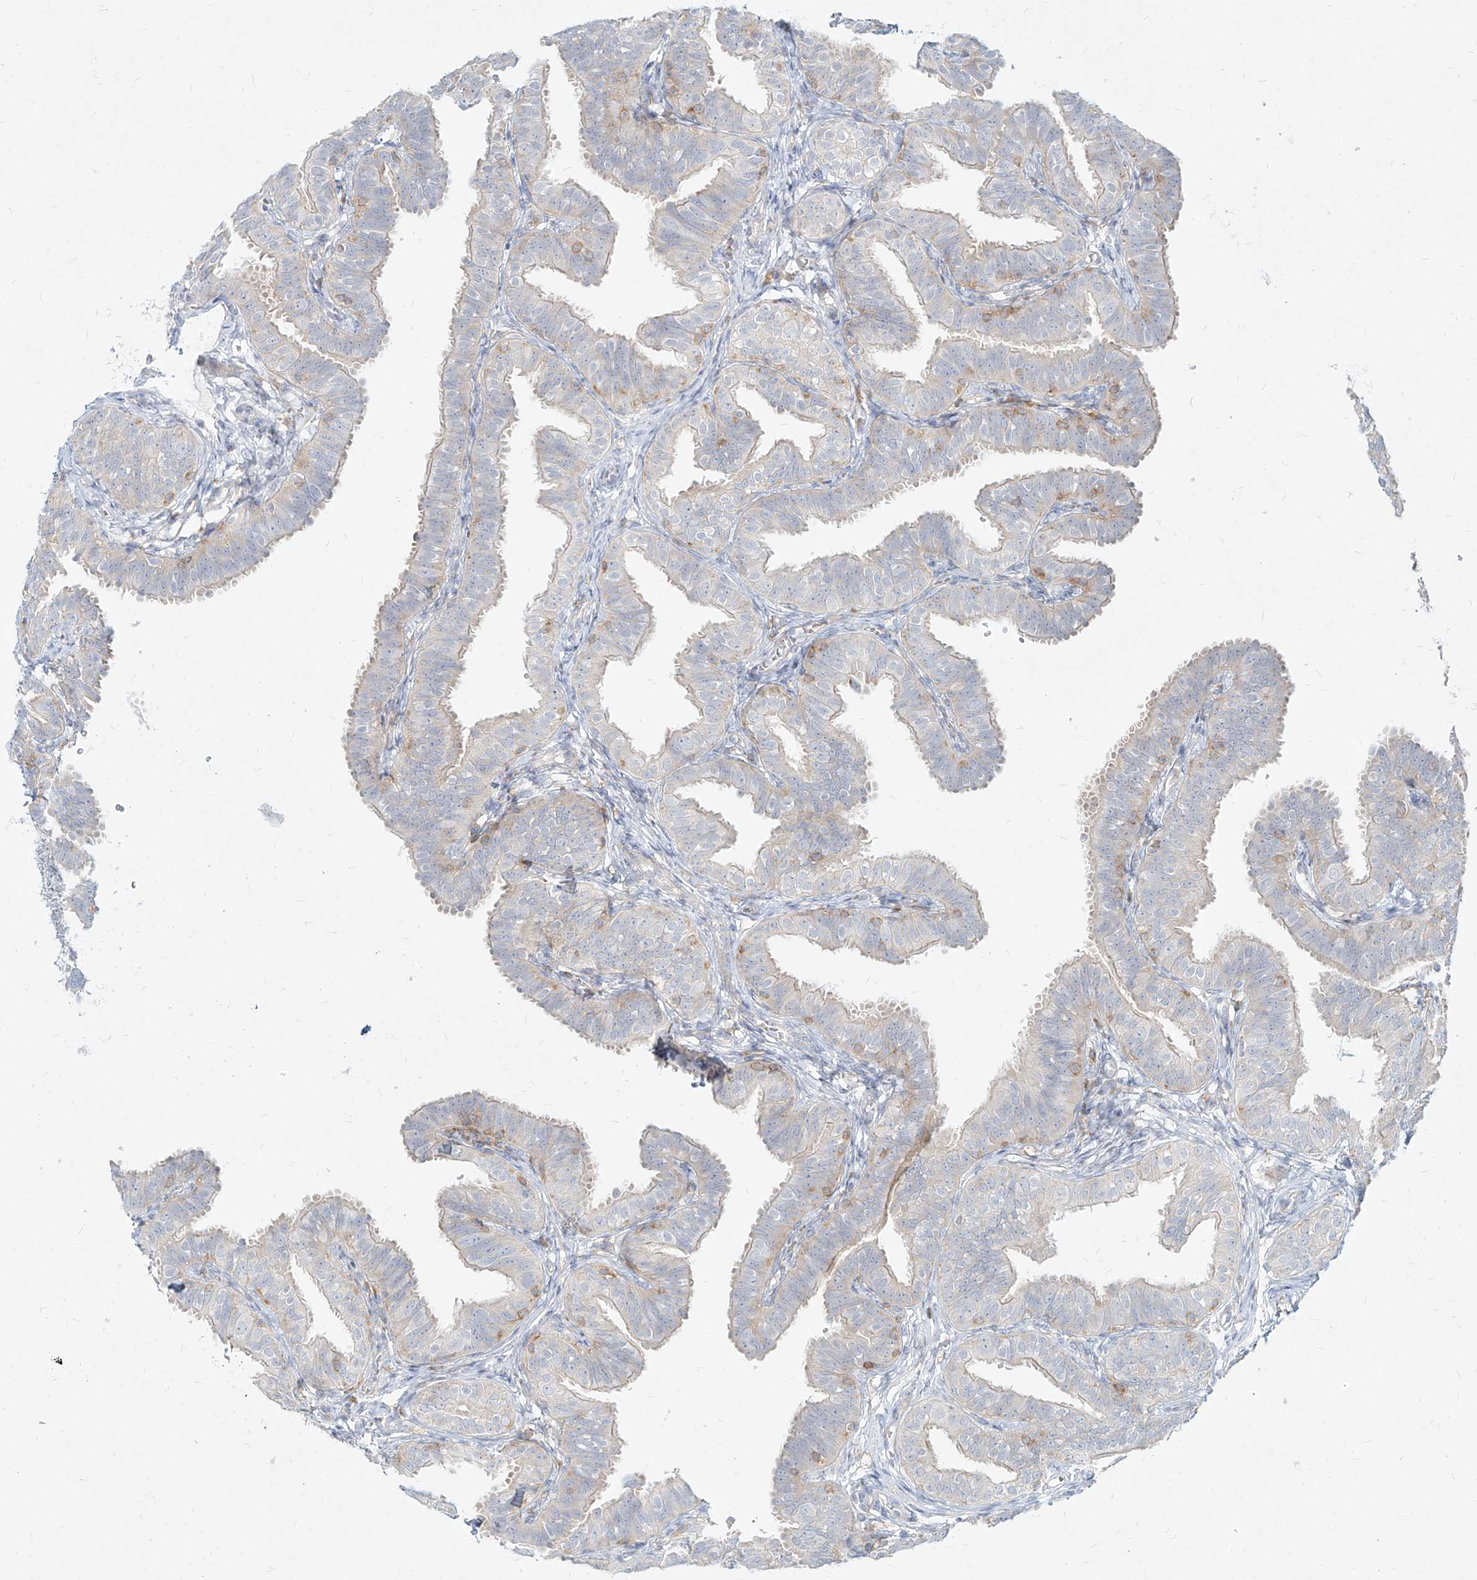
{"staining": {"intensity": "weak", "quantity": "<25%", "location": "cytoplasmic/membranous"}, "tissue": "fallopian tube", "cell_type": "Glandular cells", "image_type": "normal", "snomed": [{"axis": "morphology", "description": "Normal tissue, NOS"}, {"axis": "topography", "description": "Fallopian tube"}], "caption": "The micrograph demonstrates no significant positivity in glandular cells of fallopian tube.", "gene": "SLC2A12", "patient": {"sex": "female", "age": 35}}